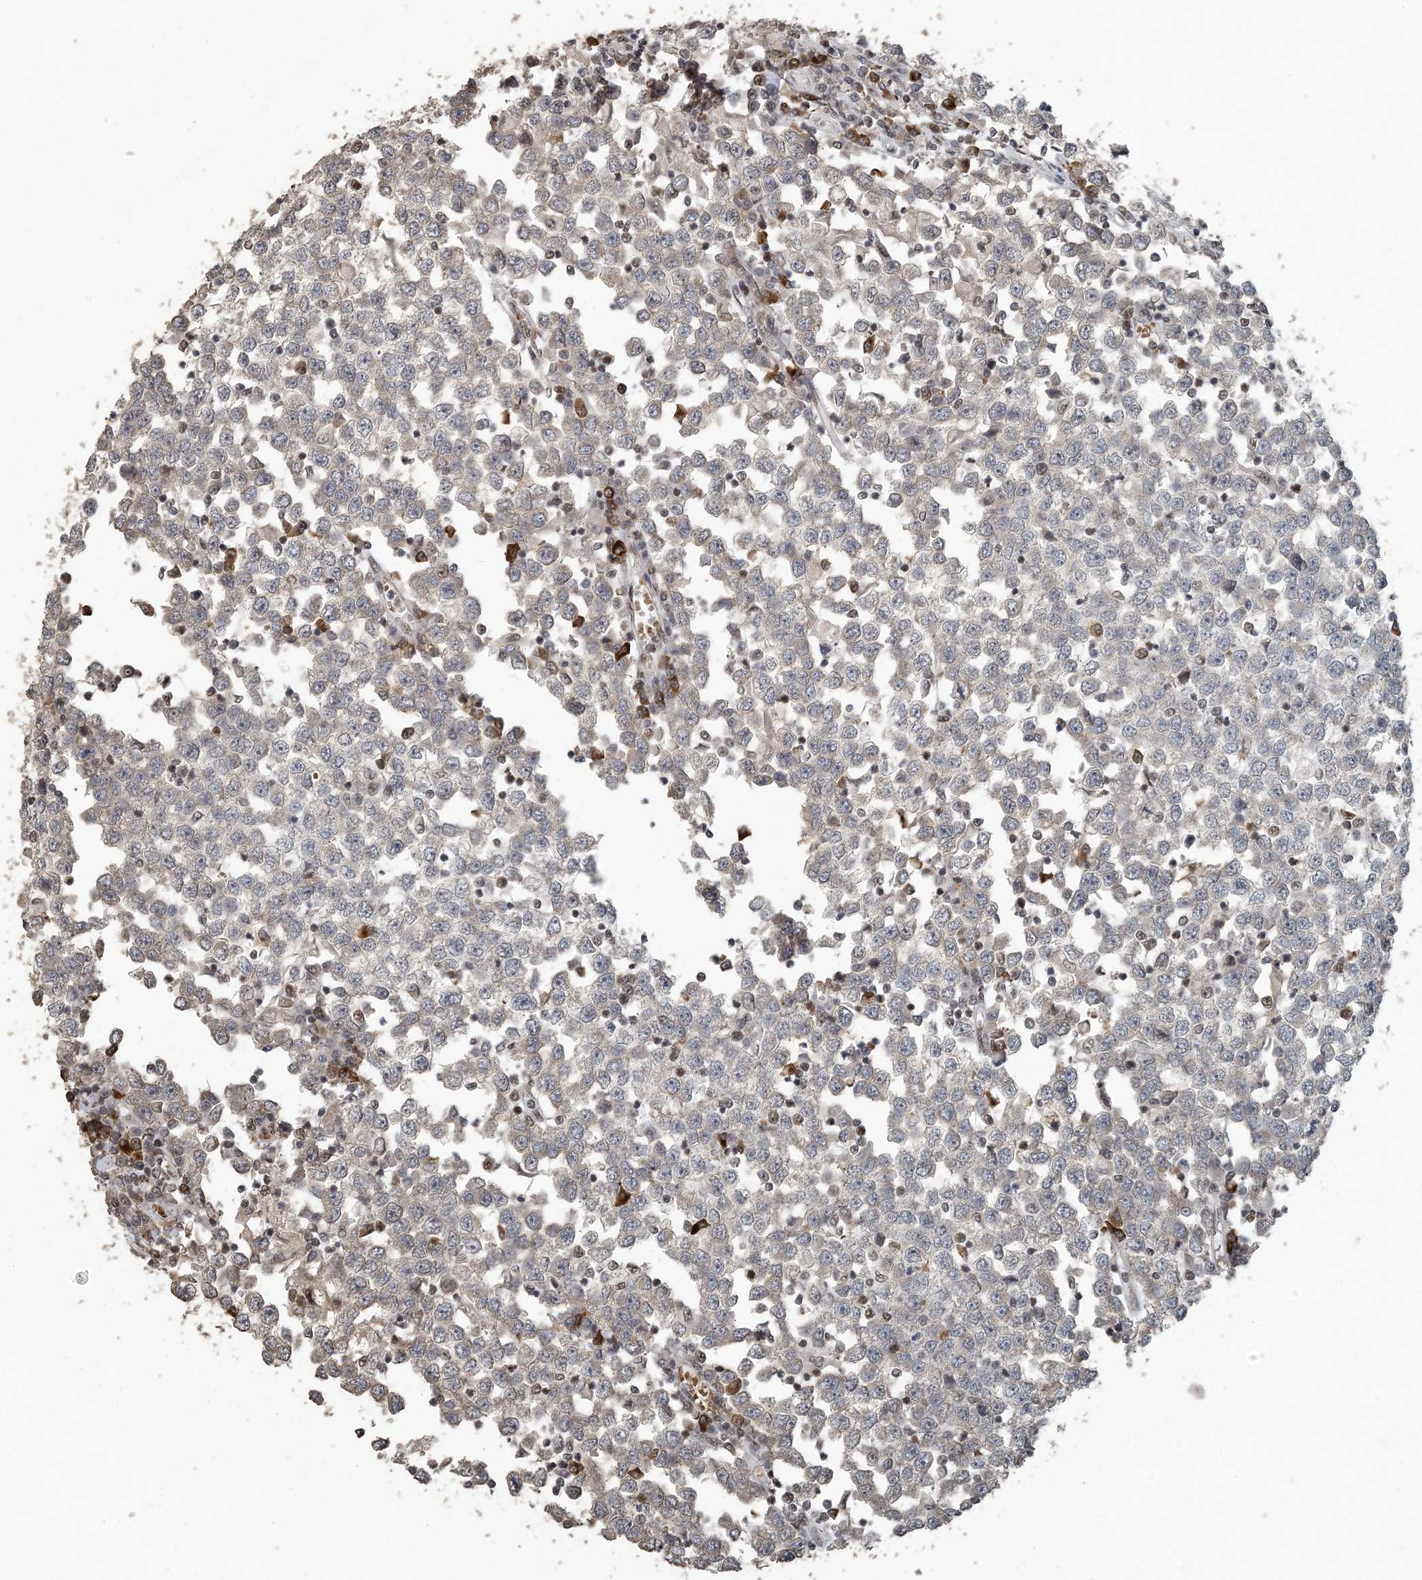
{"staining": {"intensity": "negative", "quantity": "none", "location": "none"}, "tissue": "testis cancer", "cell_type": "Tumor cells", "image_type": "cancer", "snomed": [{"axis": "morphology", "description": "Seminoma, NOS"}, {"axis": "topography", "description": "Testis"}], "caption": "The image reveals no significant staining in tumor cells of testis cancer.", "gene": "MBD2", "patient": {"sex": "male", "age": 65}}